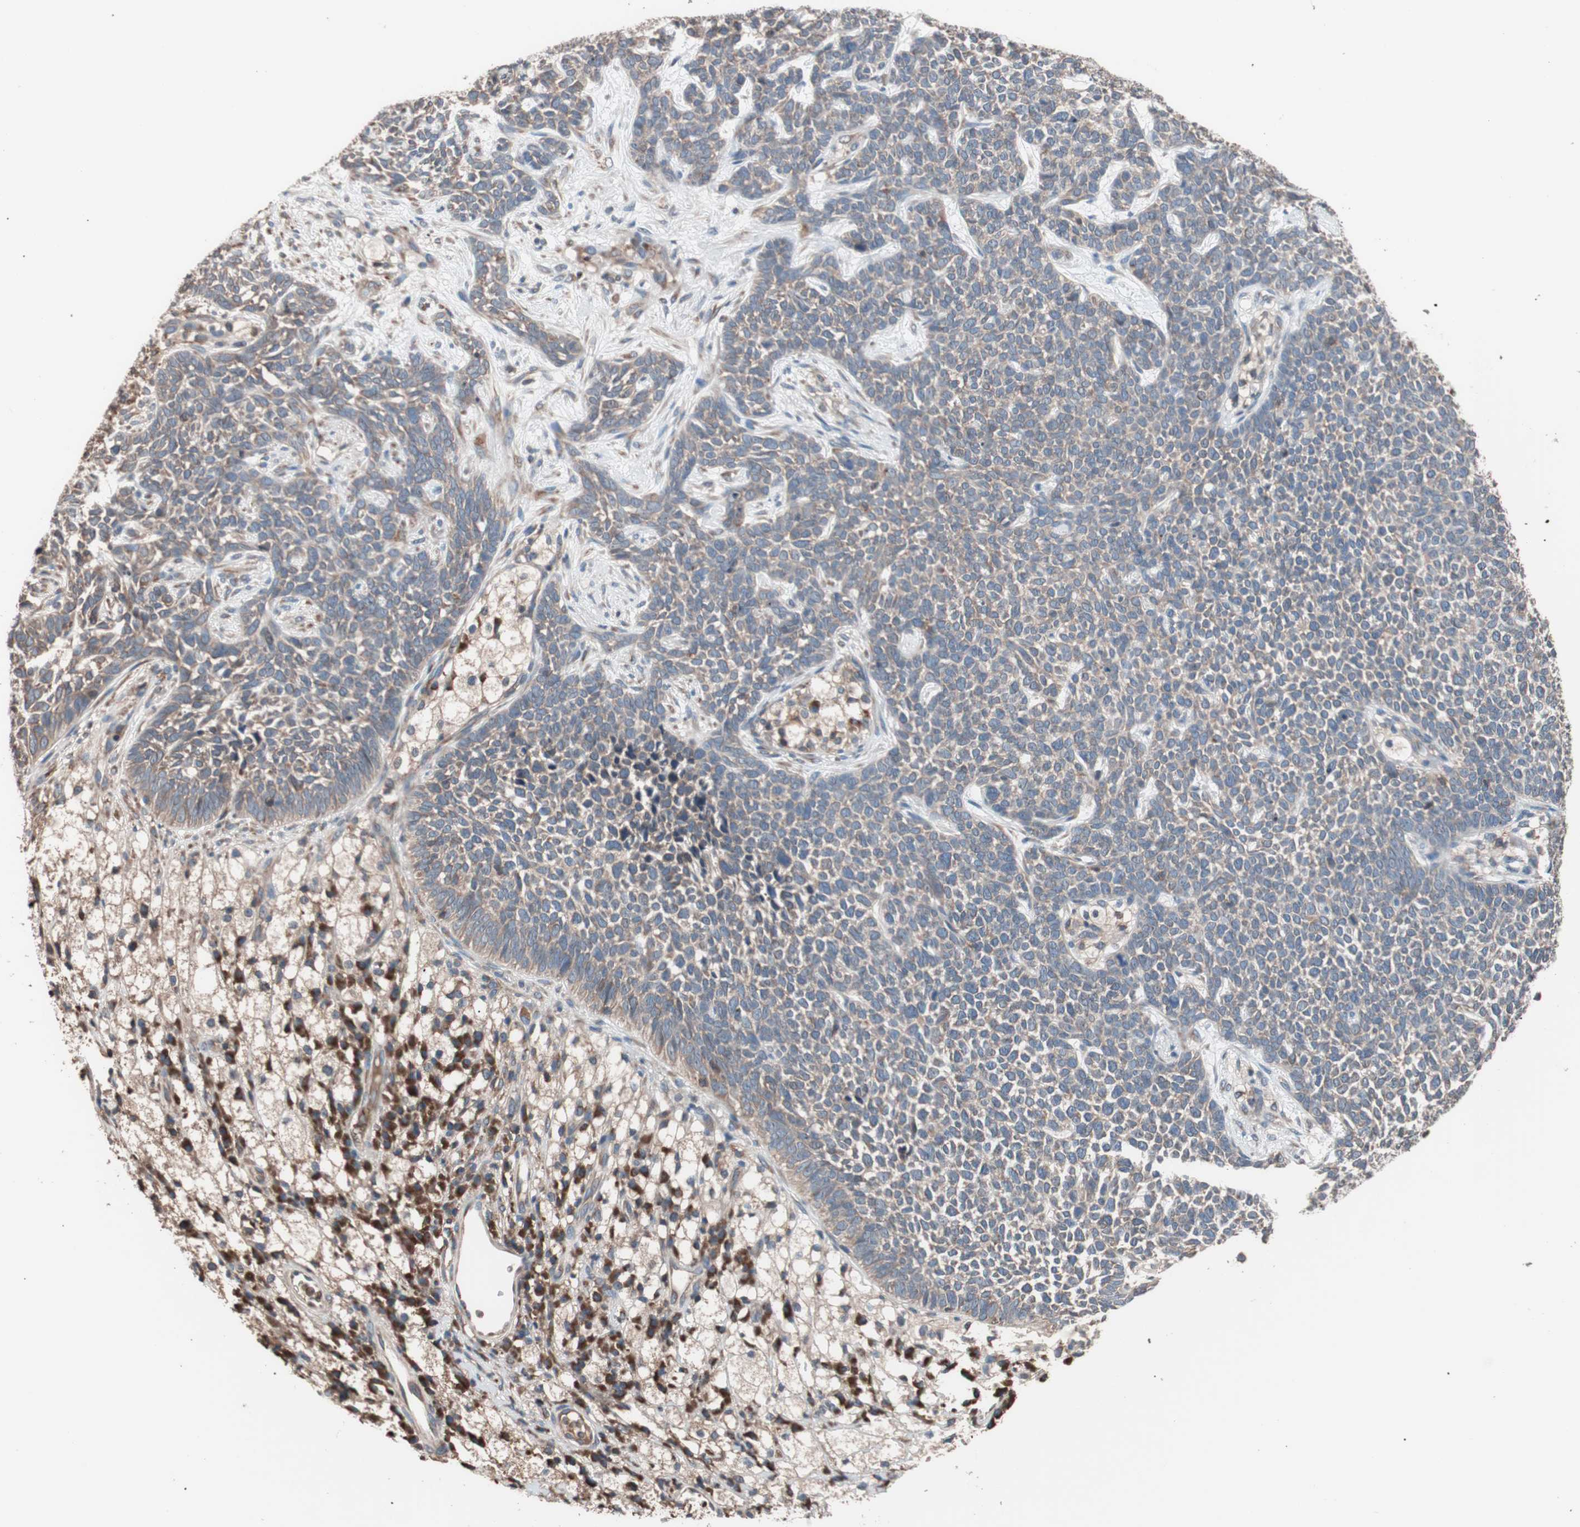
{"staining": {"intensity": "moderate", "quantity": ">75%", "location": "cytoplasmic/membranous"}, "tissue": "skin cancer", "cell_type": "Tumor cells", "image_type": "cancer", "snomed": [{"axis": "morphology", "description": "Basal cell carcinoma"}, {"axis": "topography", "description": "Skin"}], "caption": "Human skin cancer (basal cell carcinoma) stained with a brown dye exhibits moderate cytoplasmic/membranous positive expression in approximately >75% of tumor cells.", "gene": "GLYCTK", "patient": {"sex": "female", "age": 84}}